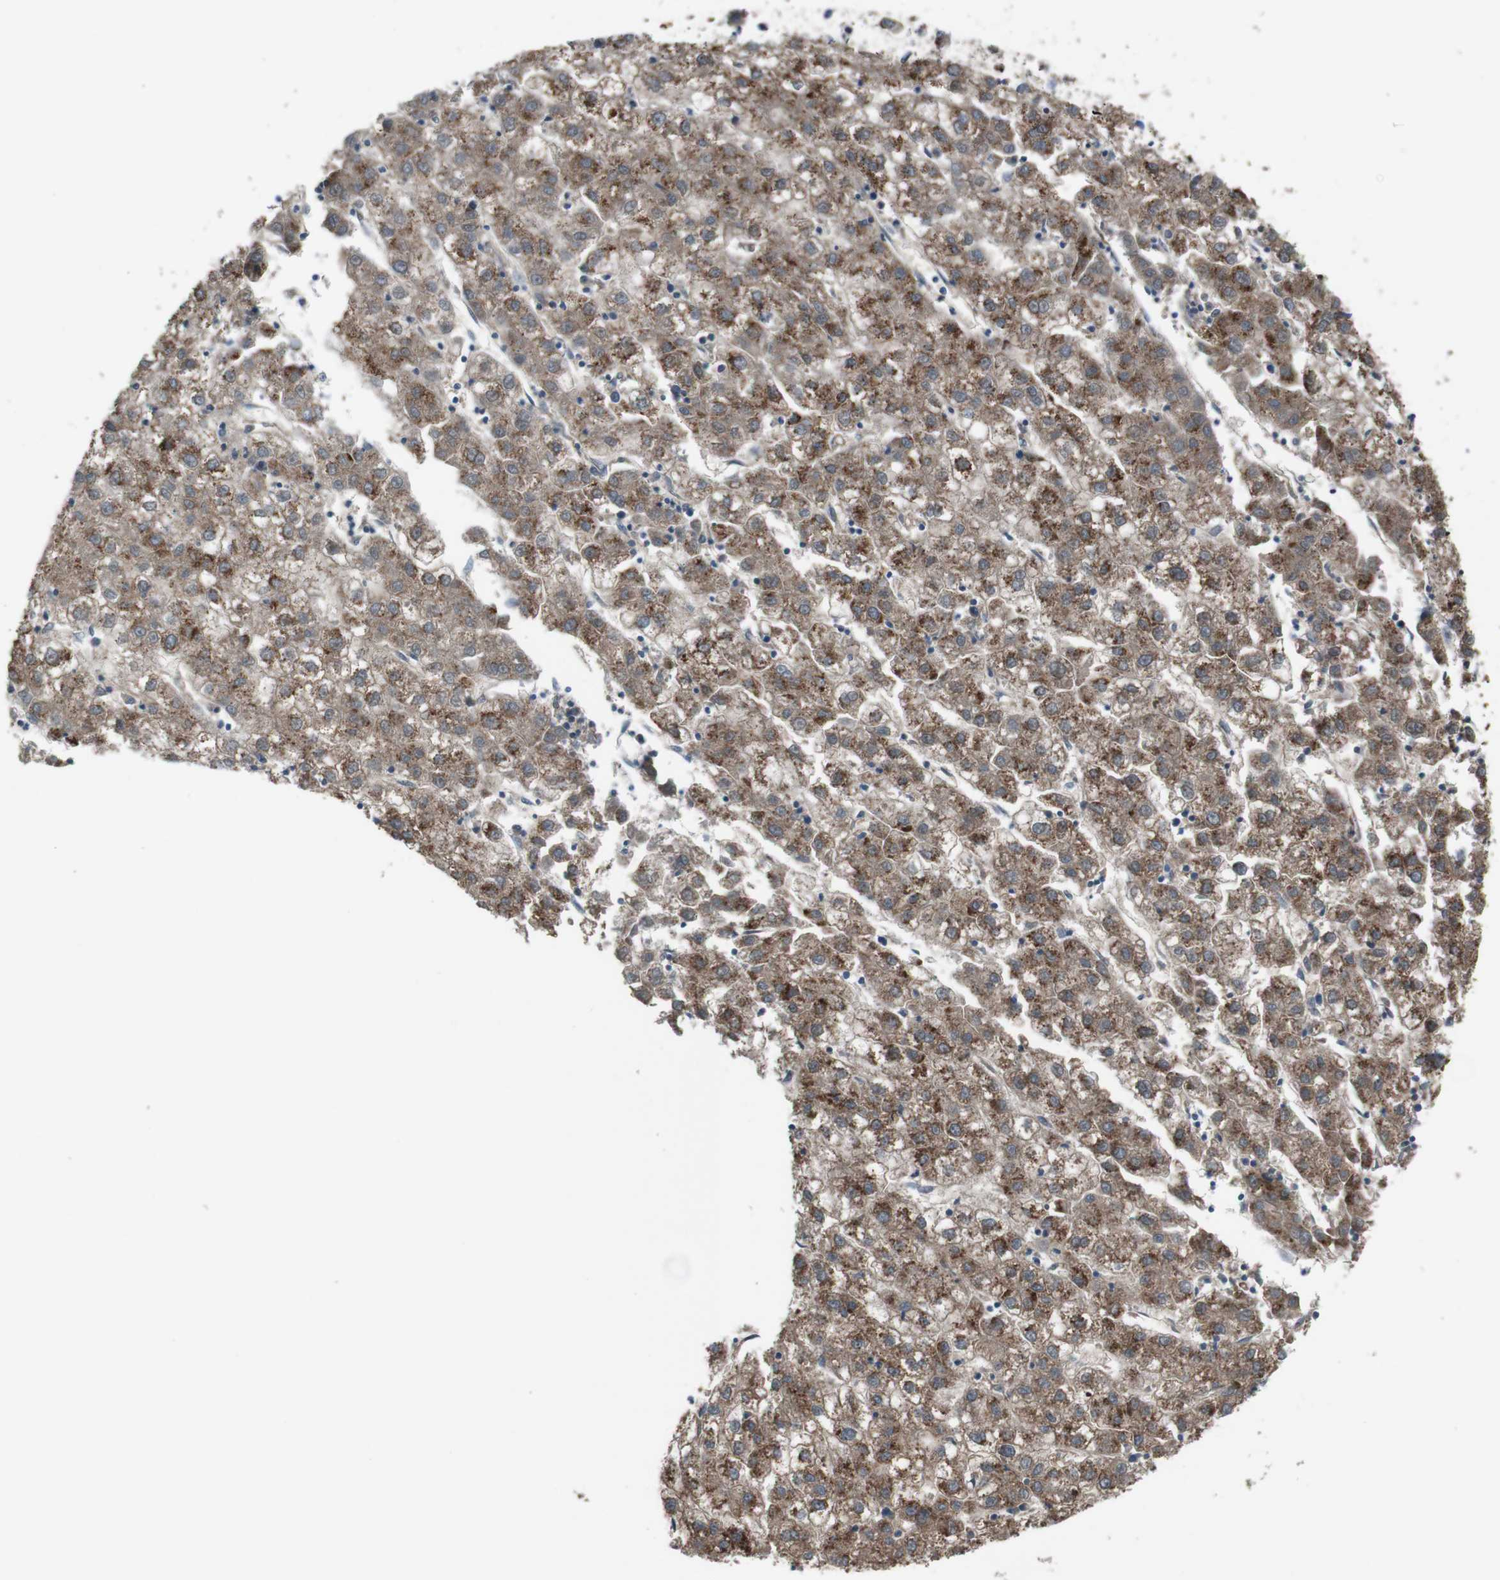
{"staining": {"intensity": "moderate", "quantity": "25%-75%", "location": "cytoplasmic/membranous"}, "tissue": "liver cancer", "cell_type": "Tumor cells", "image_type": "cancer", "snomed": [{"axis": "morphology", "description": "Carcinoma, Hepatocellular, NOS"}, {"axis": "topography", "description": "Liver"}], "caption": "A brown stain labels moderate cytoplasmic/membranous expression of a protein in hepatocellular carcinoma (liver) tumor cells.", "gene": "ATP2B1", "patient": {"sex": "male", "age": 72}}